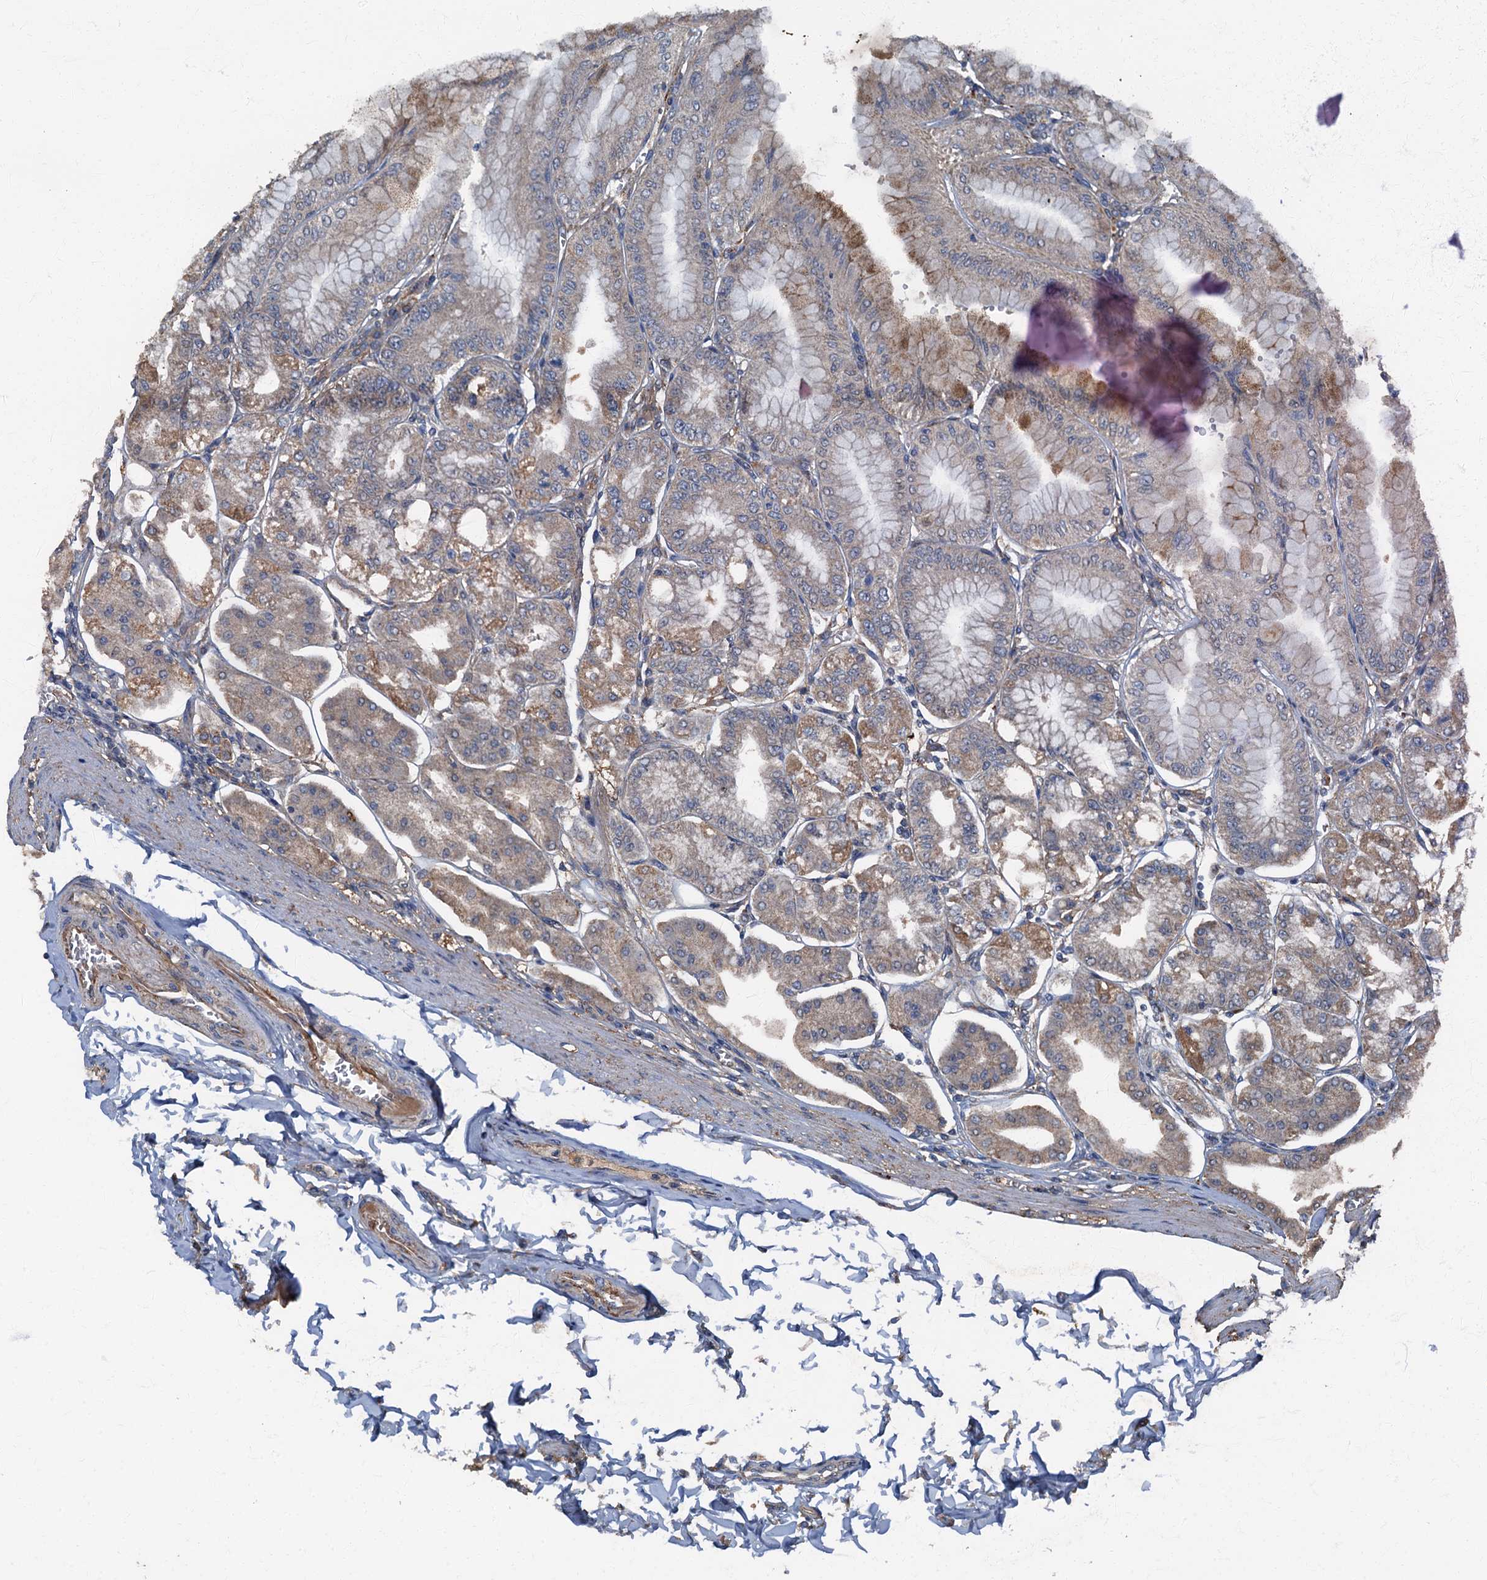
{"staining": {"intensity": "moderate", "quantity": "25%-75%", "location": "cytoplasmic/membranous"}, "tissue": "stomach", "cell_type": "Glandular cells", "image_type": "normal", "snomed": [{"axis": "morphology", "description": "Normal tissue, NOS"}, {"axis": "topography", "description": "Stomach, lower"}], "caption": "A photomicrograph of human stomach stained for a protein displays moderate cytoplasmic/membranous brown staining in glandular cells. (Stains: DAB in brown, nuclei in blue, Microscopy: brightfield microscopy at high magnification).", "gene": "ARL11", "patient": {"sex": "male", "age": 71}}